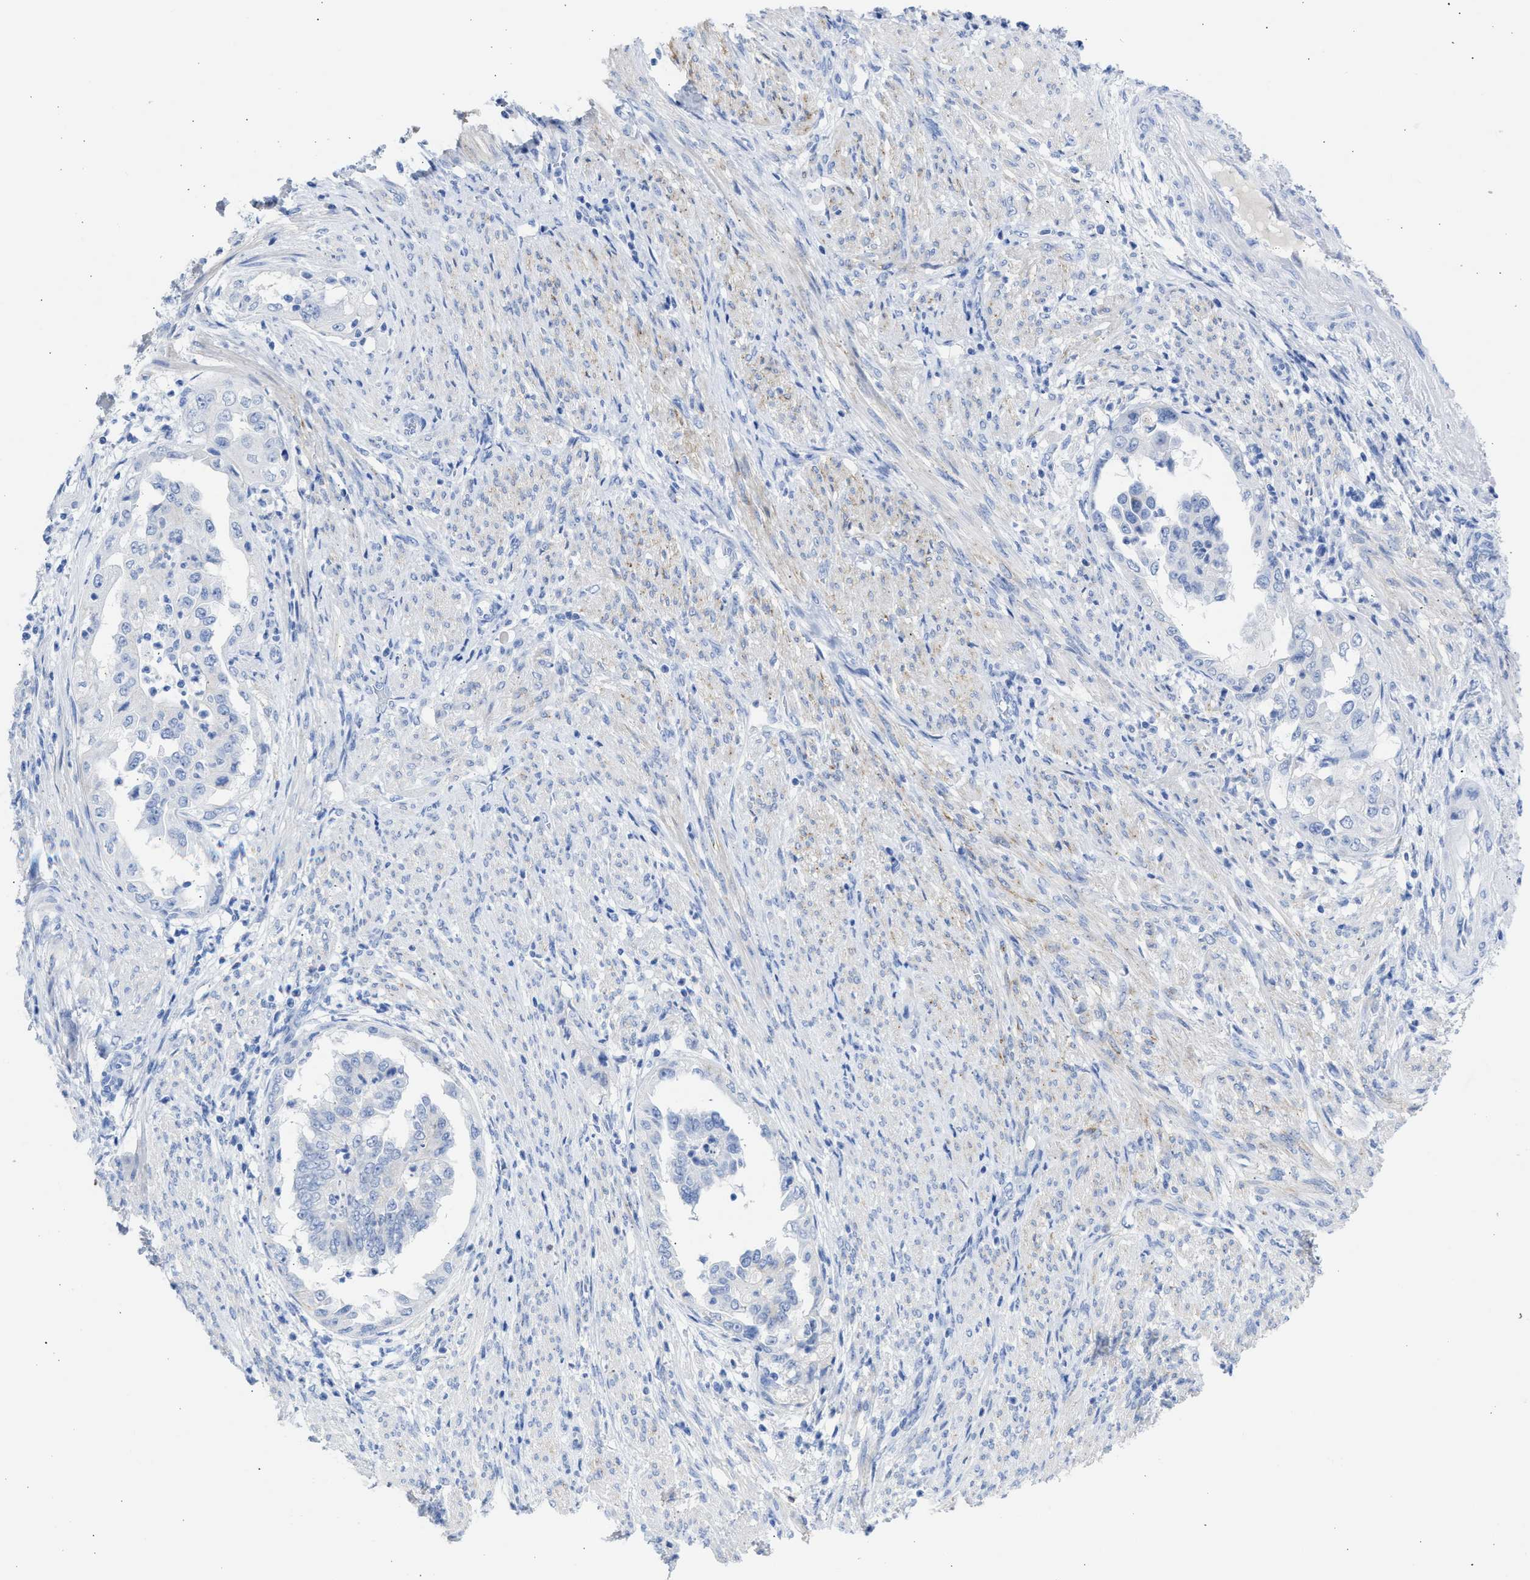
{"staining": {"intensity": "negative", "quantity": "none", "location": "none"}, "tissue": "endometrial cancer", "cell_type": "Tumor cells", "image_type": "cancer", "snomed": [{"axis": "morphology", "description": "Adenocarcinoma, NOS"}, {"axis": "topography", "description": "Endometrium"}], "caption": "Human adenocarcinoma (endometrial) stained for a protein using IHC displays no expression in tumor cells.", "gene": "NCAM1", "patient": {"sex": "female", "age": 85}}